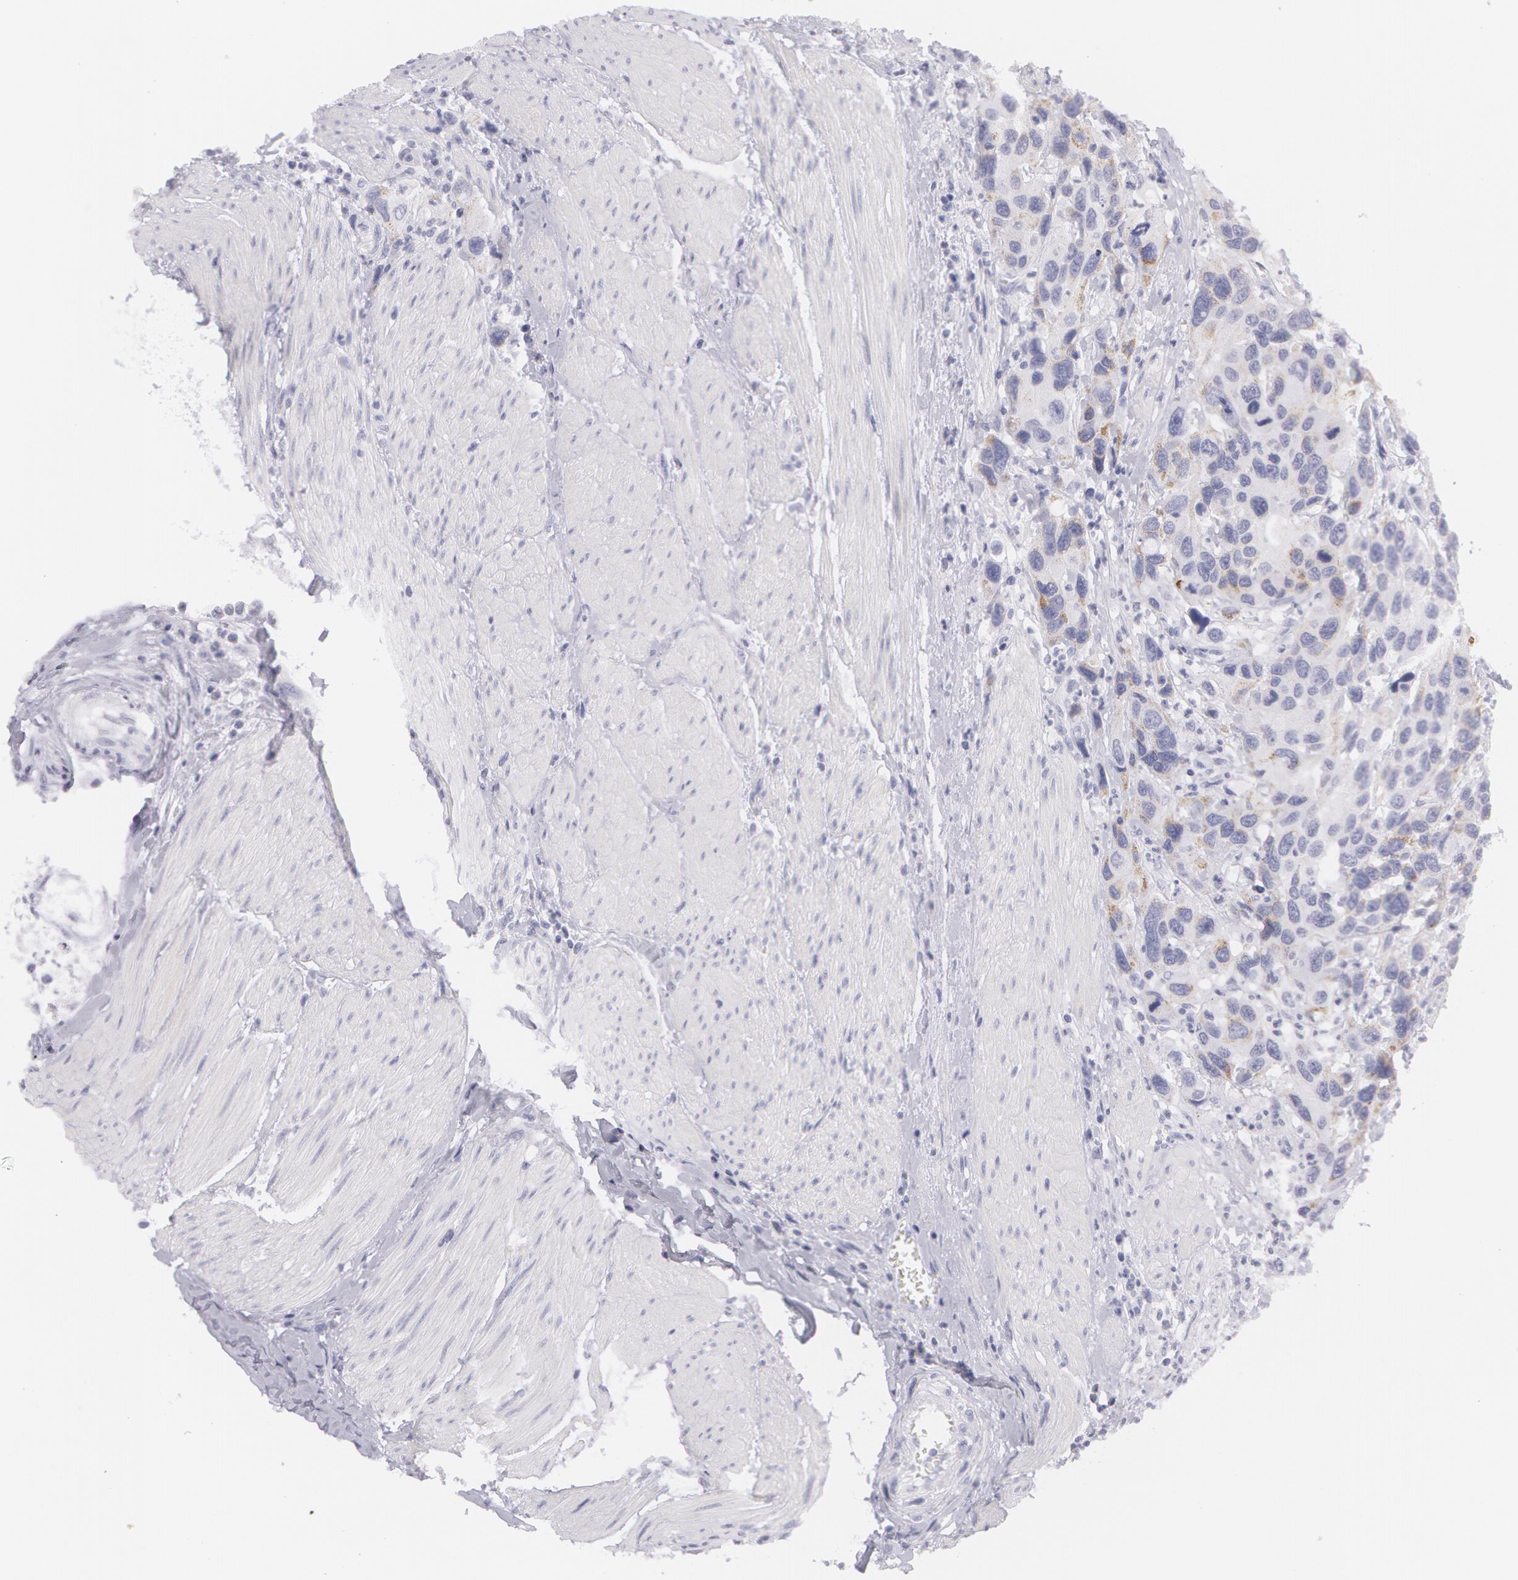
{"staining": {"intensity": "negative", "quantity": "none", "location": "none"}, "tissue": "urothelial cancer", "cell_type": "Tumor cells", "image_type": "cancer", "snomed": [{"axis": "morphology", "description": "Urothelial carcinoma, High grade"}, {"axis": "topography", "description": "Urinary bladder"}], "caption": "The photomicrograph shows no staining of tumor cells in high-grade urothelial carcinoma.", "gene": "AMACR", "patient": {"sex": "male", "age": 66}}